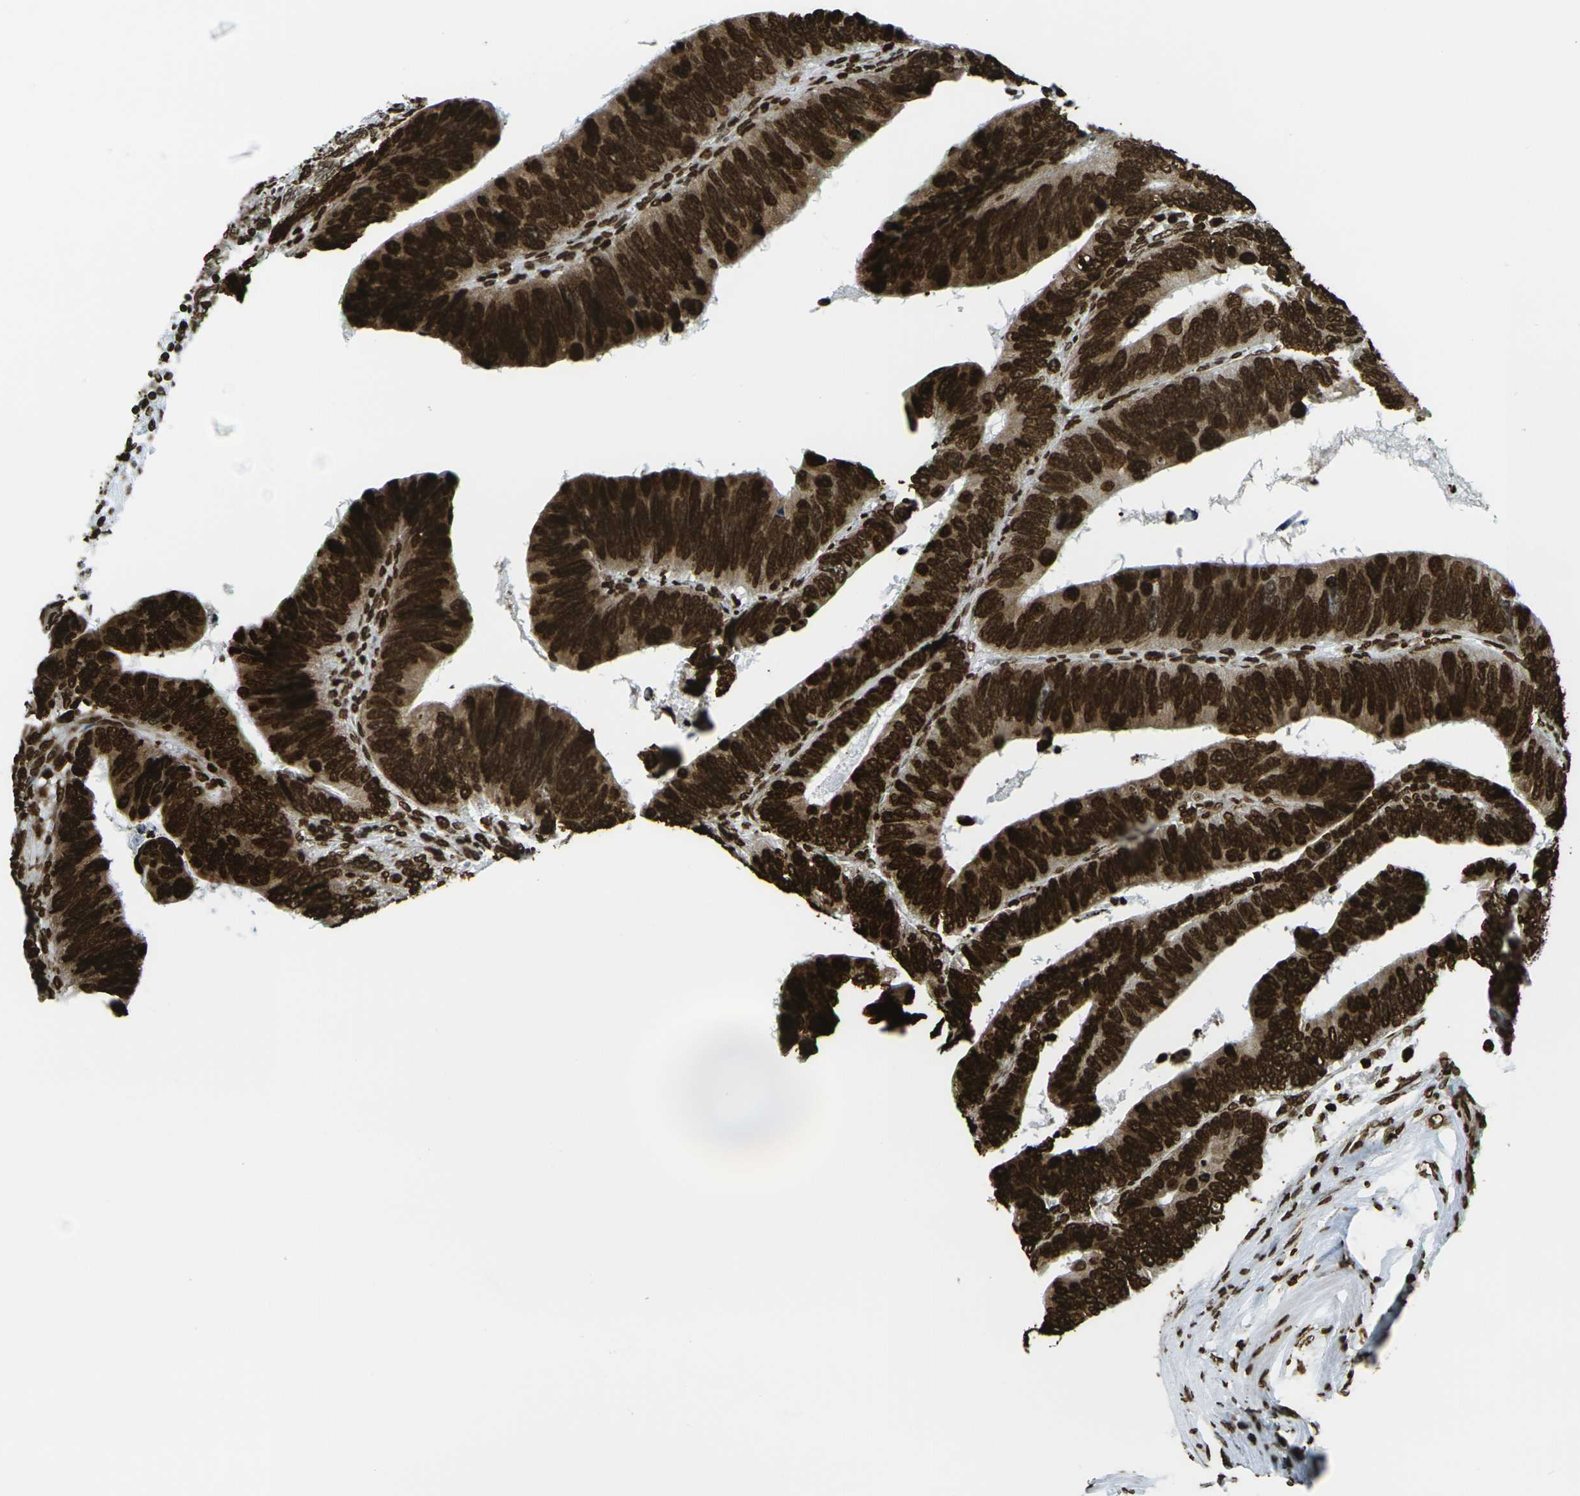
{"staining": {"intensity": "strong", "quantity": ">75%", "location": "nuclear"}, "tissue": "colorectal cancer", "cell_type": "Tumor cells", "image_type": "cancer", "snomed": [{"axis": "morphology", "description": "Adenocarcinoma, NOS"}, {"axis": "topography", "description": "Colon"}], "caption": "Strong nuclear staining for a protein is present in about >75% of tumor cells of adenocarcinoma (colorectal) using IHC.", "gene": "H1-2", "patient": {"sex": "male", "age": 72}}